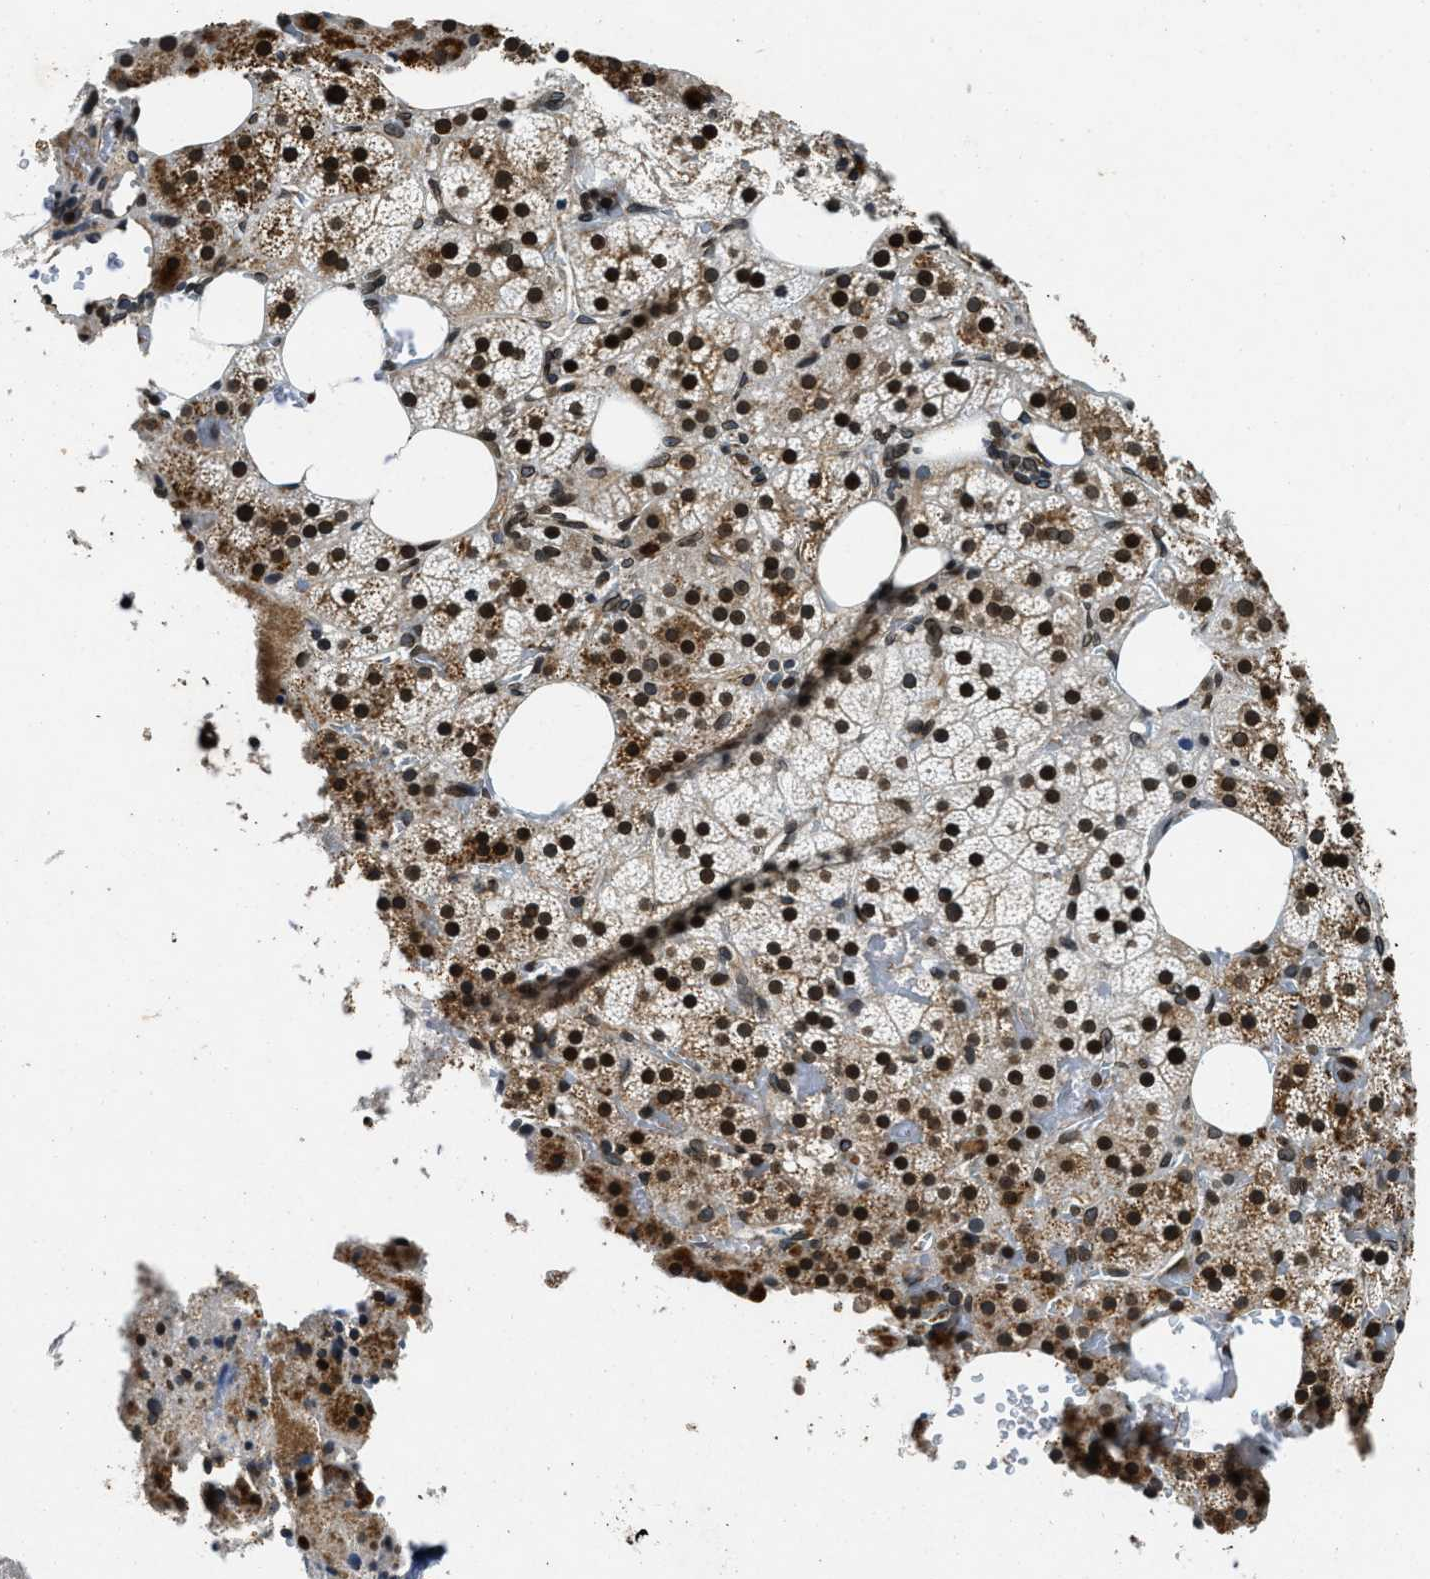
{"staining": {"intensity": "strong", "quantity": ">75%", "location": "cytoplasmic/membranous,nuclear"}, "tissue": "adrenal gland", "cell_type": "Glandular cells", "image_type": "normal", "snomed": [{"axis": "morphology", "description": "Normal tissue, NOS"}, {"axis": "topography", "description": "Adrenal gland"}], "caption": "Brown immunohistochemical staining in benign adrenal gland reveals strong cytoplasmic/membranous,nuclear staining in about >75% of glandular cells. The protein of interest is stained brown, and the nuclei are stained in blue (DAB IHC with brightfield microscopy, high magnification).", "gene": "ZC3HC1", "patient": {"sex": "female", "age": 59}}